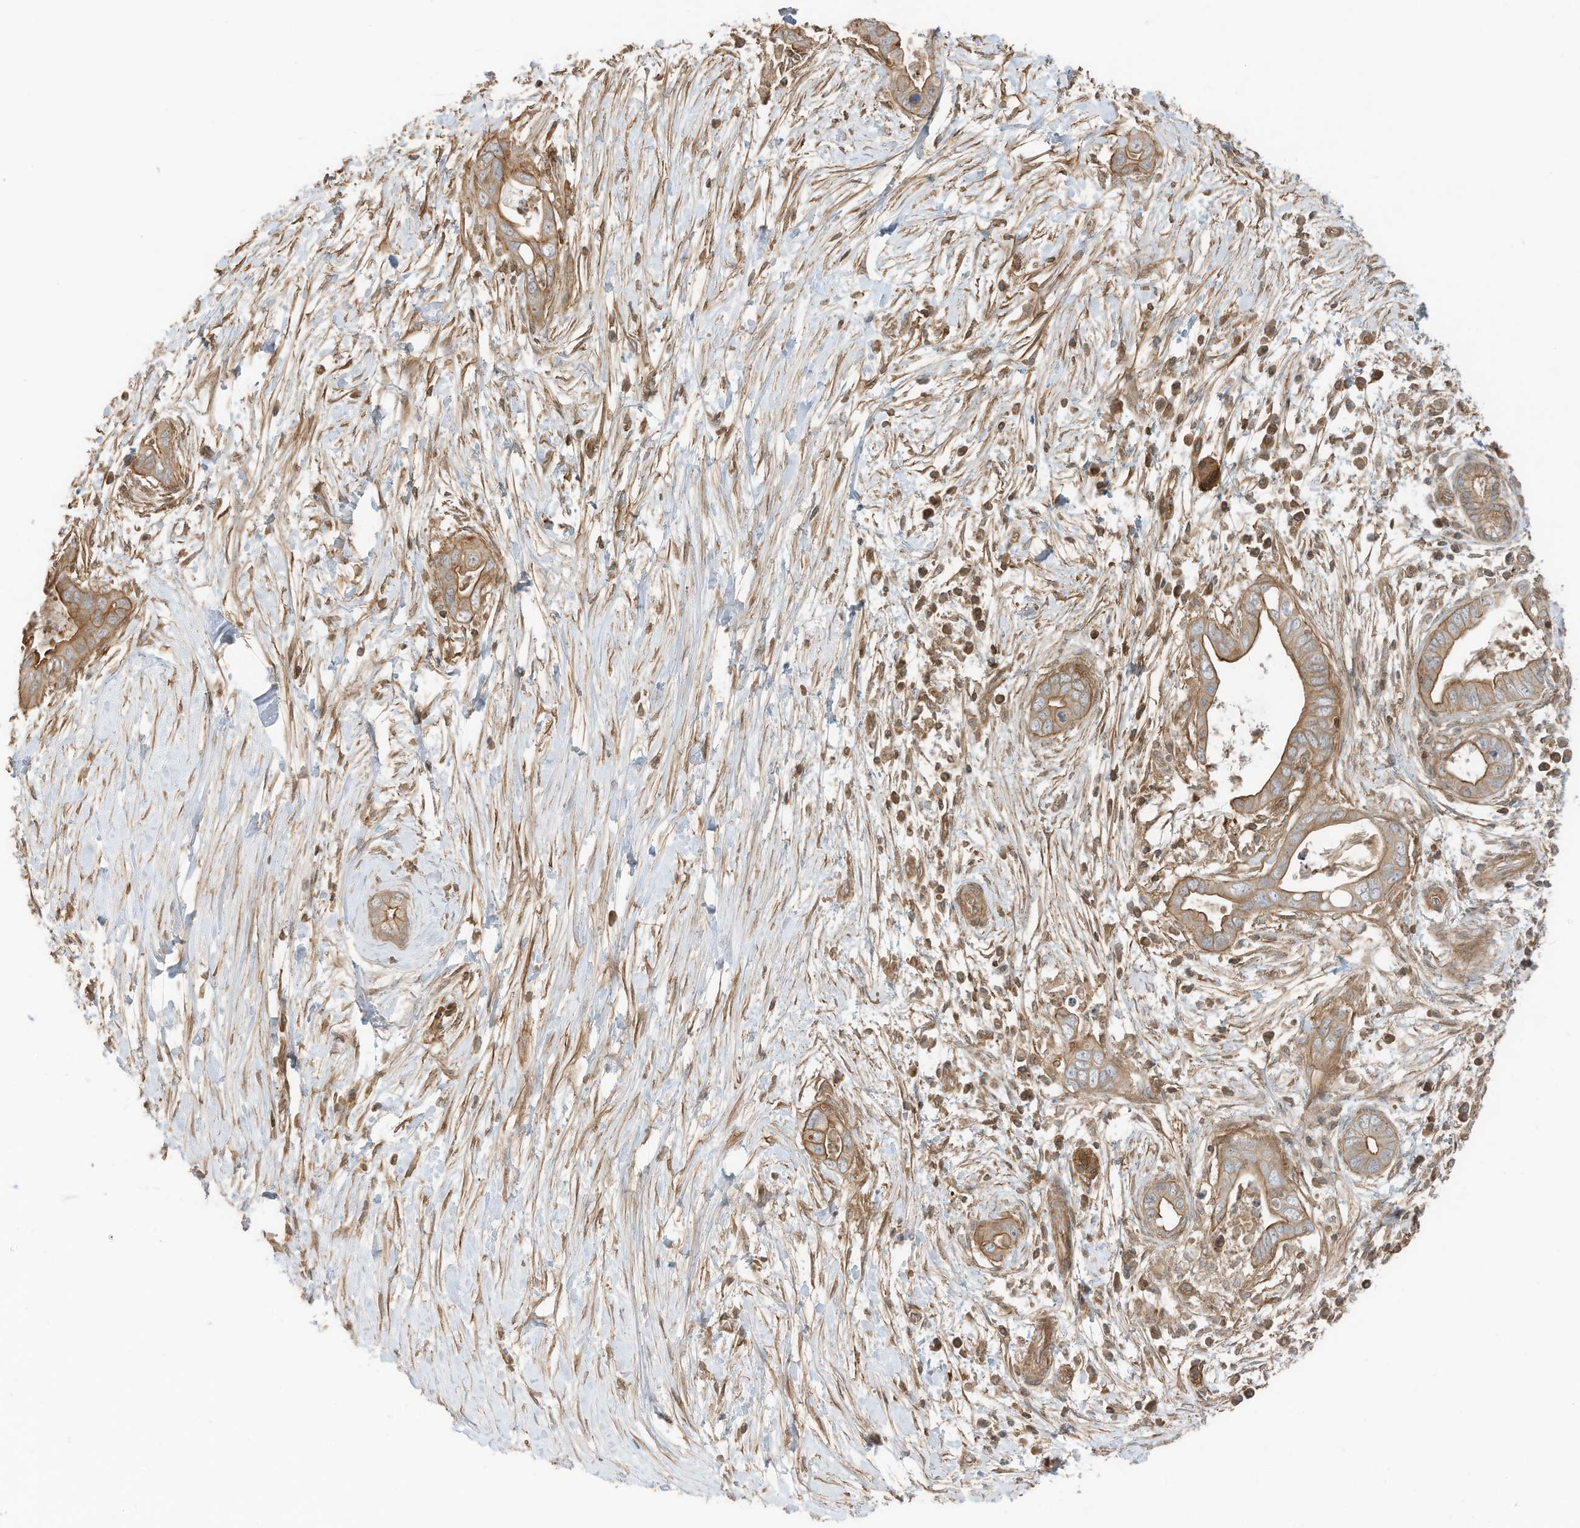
{"staining": {"intensity": "moderate", "quantity": ">75%", "location": "cytoplasmic/membranous"}, "tissue": "pancreatic cancer", "cell_type": "Tumor cells", "image_type": "cancer", "snomed": [{"axis": "morphology", "description": "Adenocarcinoma, NOS"}, {"axis": "topography", "description": "Pancreas"}], "caption": "Human adenocarcinoma (pancreatic) stained with a protein marker demonstrates moderate staining in tumor cells.", "gene": "SLC25A12", "patient": {"sex": "male", "age": 75}}